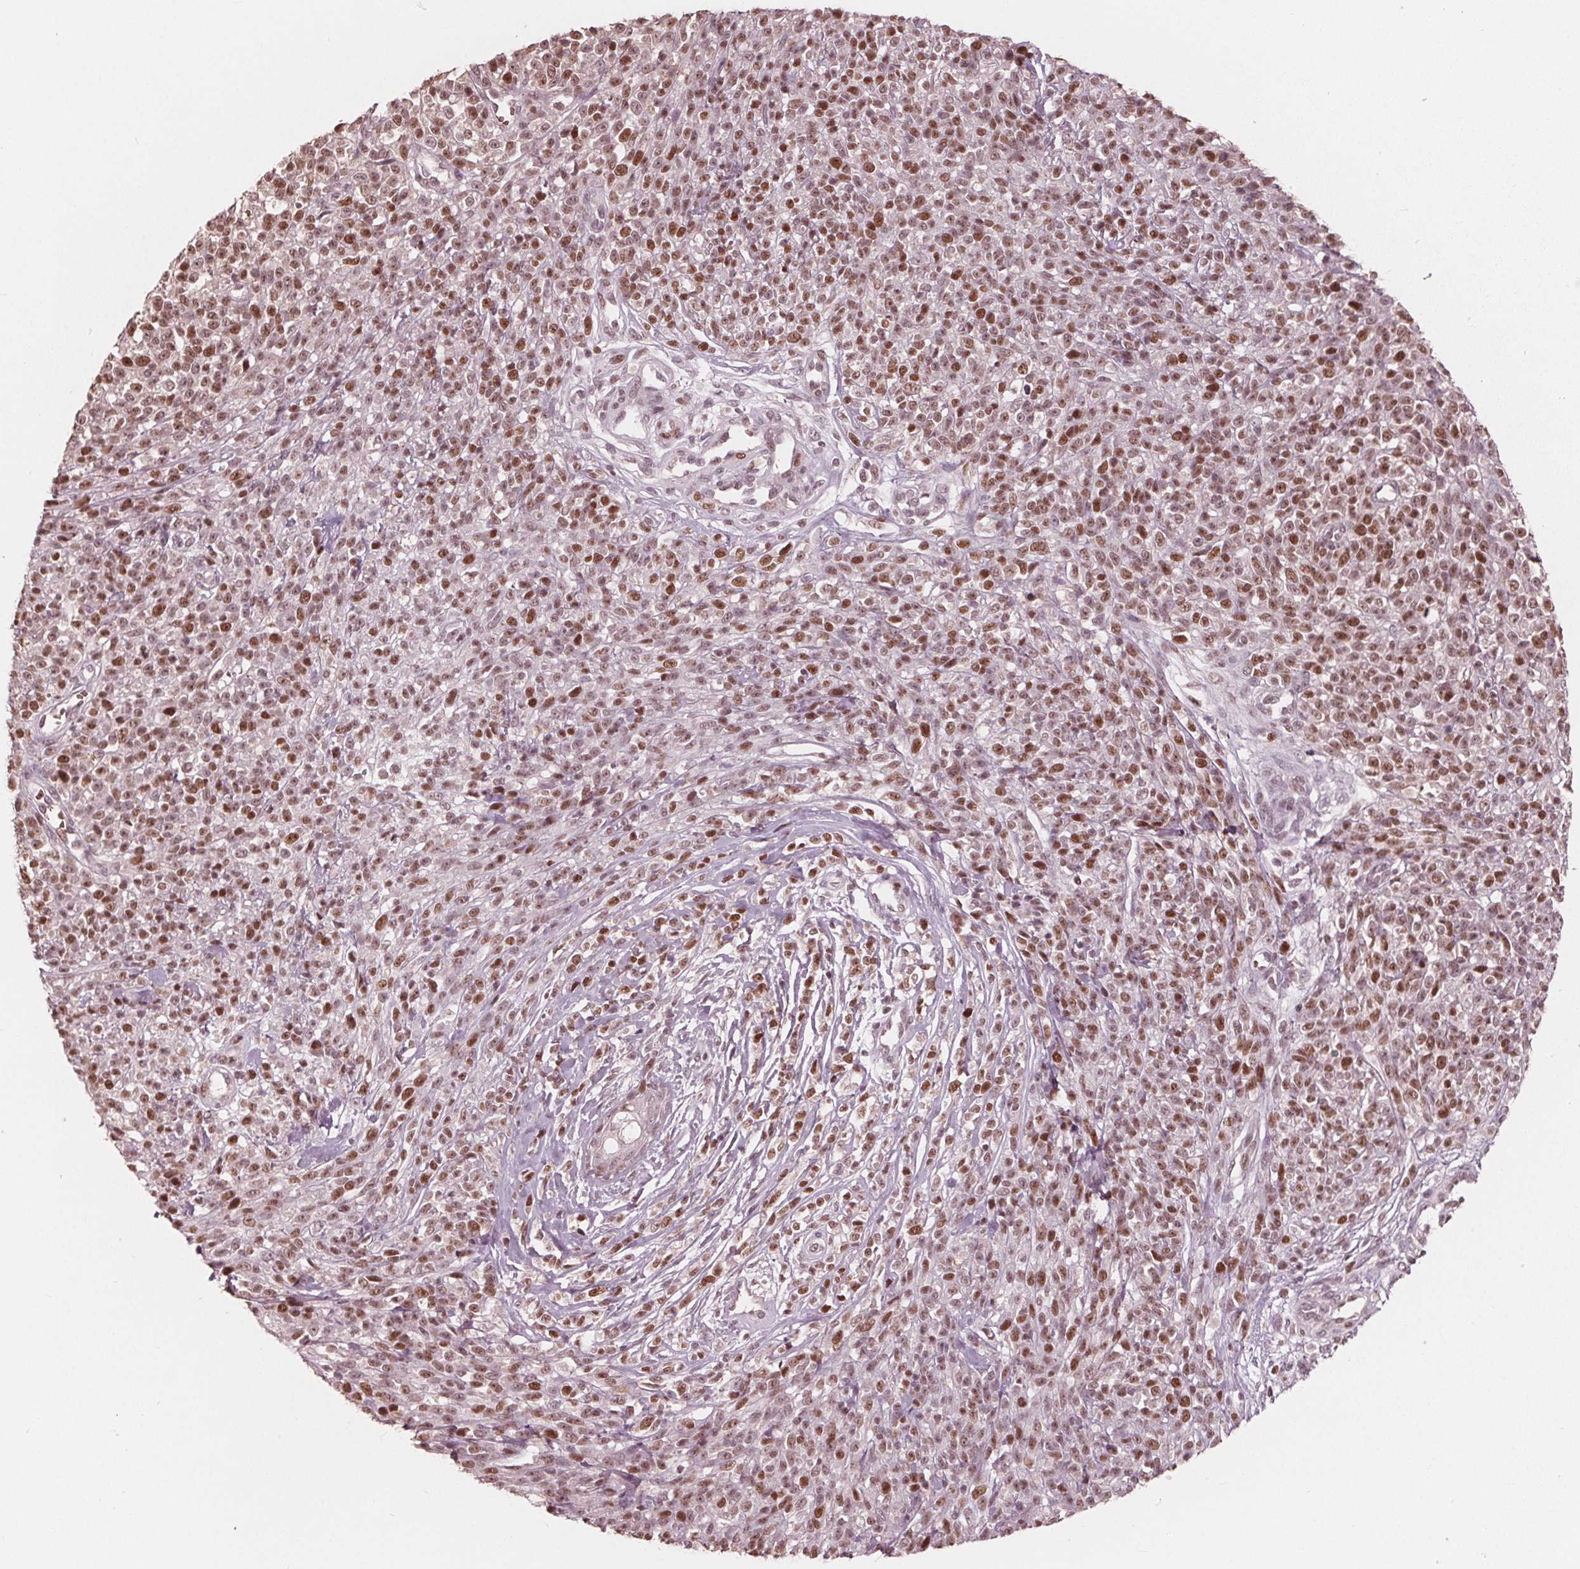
{"staining": {"intensity": "moderate", "quantity": ">75%", "location": "nuclear"}, "tissue": "melanoma", "cell_type": "Tumor cells", "image_type": "cancer", "snomed": [{"axis": "morphology", "description": "Malignant melanoma, NOS"}, {"axis": "topography", "description": "Skin"}, {"axis": "topography", "description": "Skin of trunk"}], "caption": "Malignant melanoma was stained to show a protein in brown. There is medium levels of moderate nuclear positivity in approximately >75% of tumor cells. (DAB IHC, brown staining for protein, blue staining for nuclei).", "gene": "HIRIP3", "patient": {"sex": "male", "age": 74}}